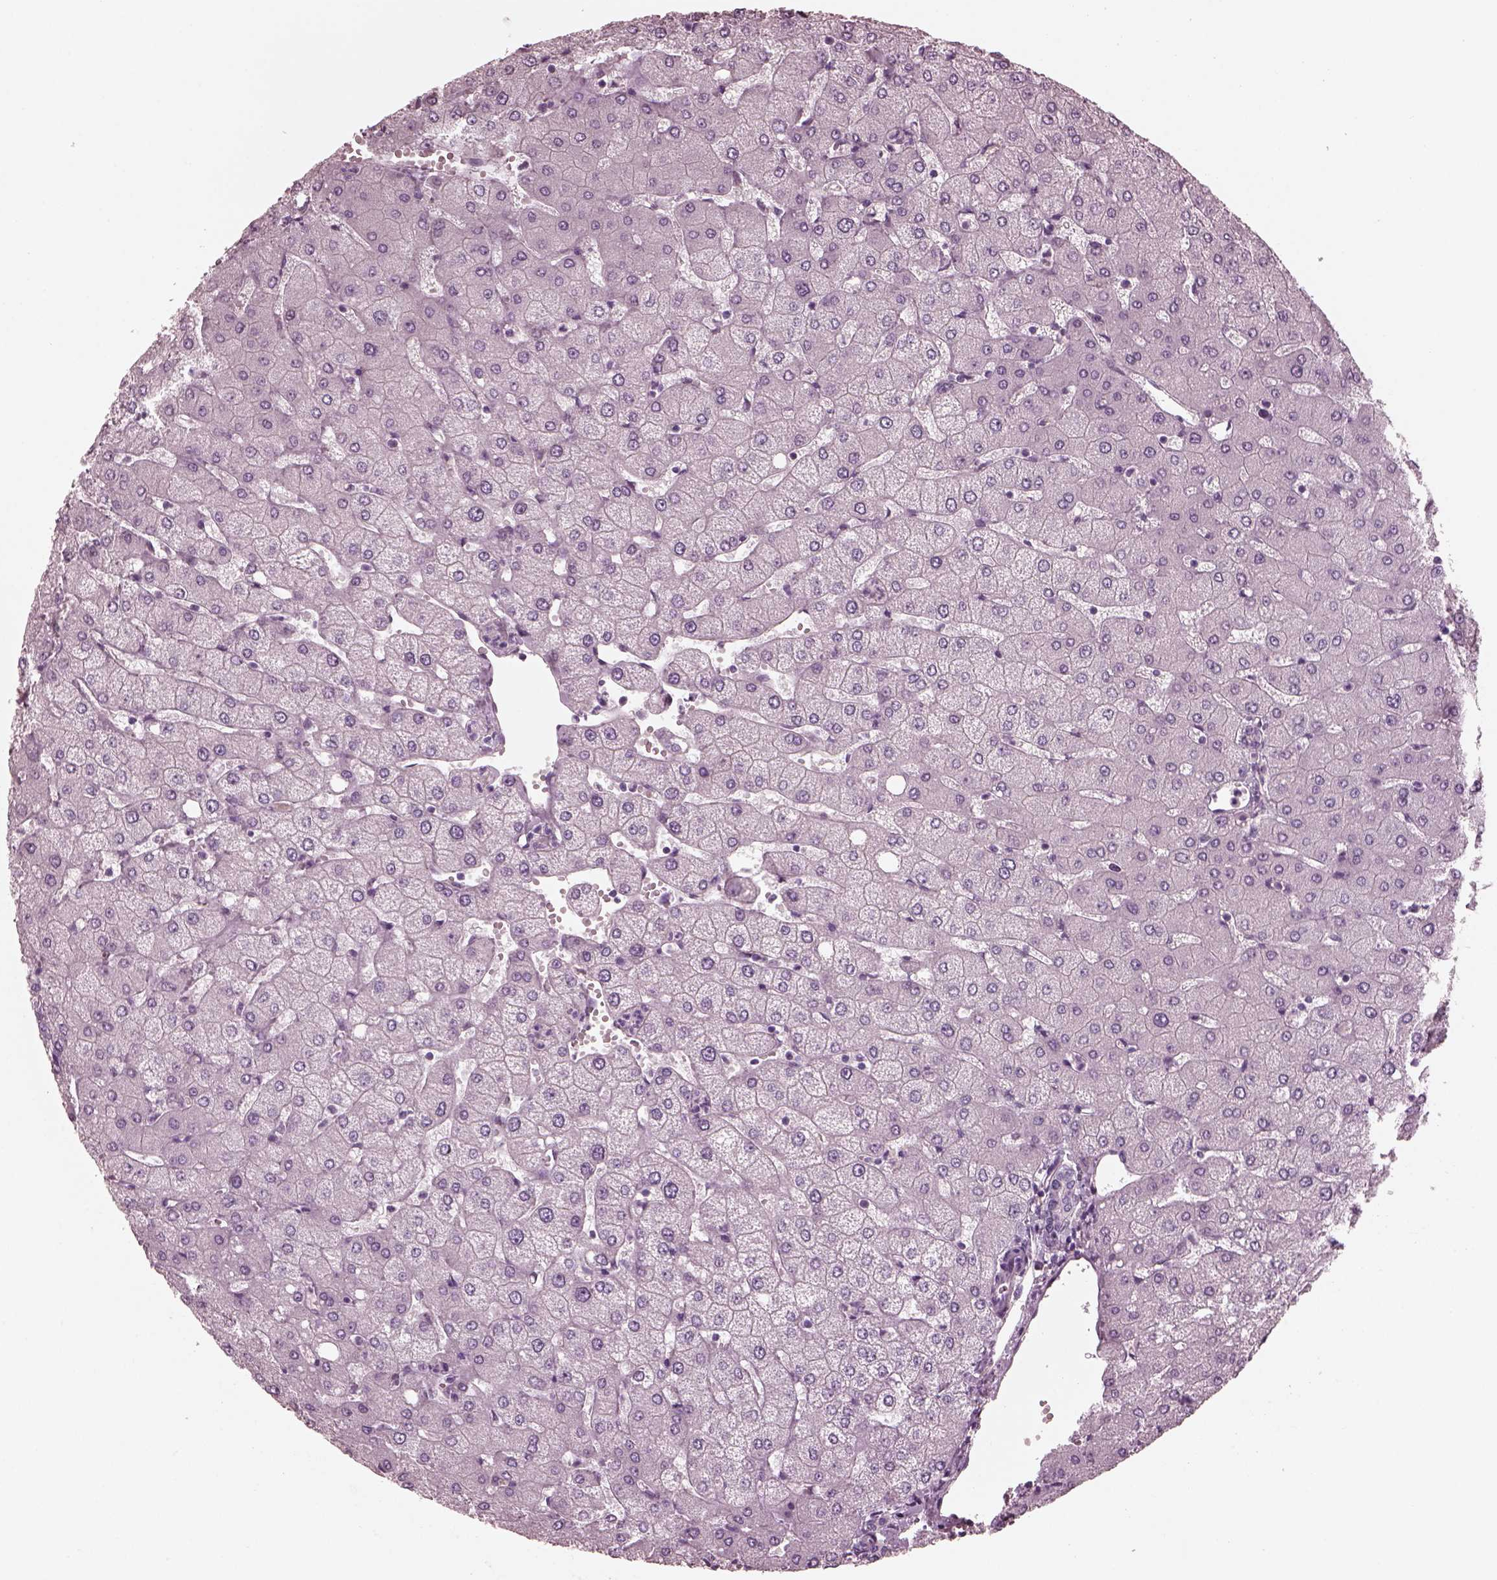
{"staining": {"intensity": "negative", "quantity": "none", "location": "none"}, "tissue": "liver", "cell_type": "Cholangiocytes", "image_type": "normal", "snomed": [{"axis": "morphology", "description": "Normal tissue, NOS"}, {"axis": "topography", "description": "Liver"}], "caption": "IHC image of unremarkable human liver stained for a protein (brown), which exhibits no staining in cholangiocytes. (Brightfield microscopy of DAB (3,3'-diaminobenzidine) immunohistochemistry (IHC) at high magnification).", "gene": "CGA", "patient": {"sex": "female", "age": 54}}